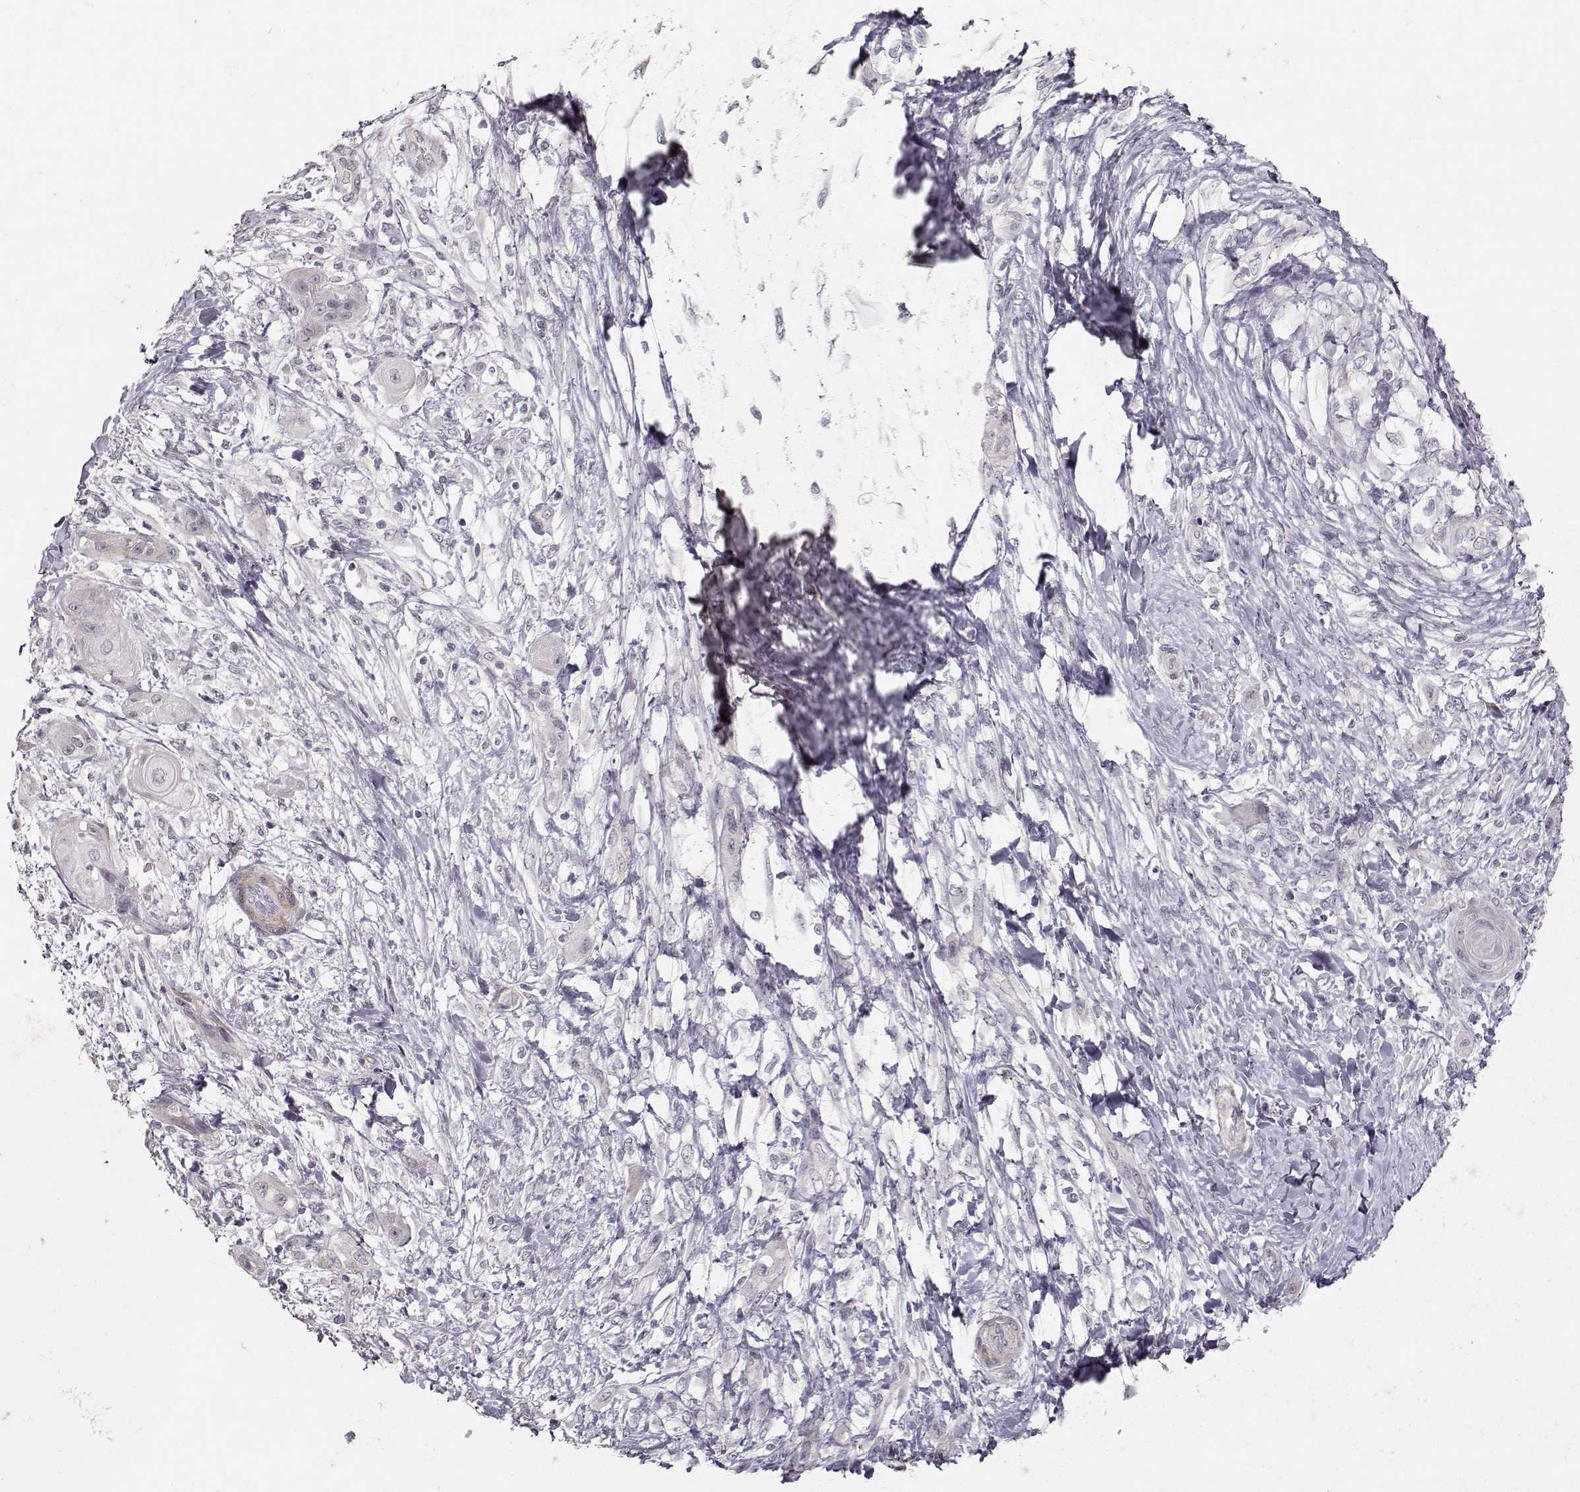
{"staining": {"intensity": "negative", "quantity": "none", "location": "none"}, "tissue": "skin cancer", "cell_type": "Tumor cells", "image_type": "cancer", "snomed": [{"axis": "morphology", "description": "Squamous cell carcinoma, NOS"}, {"axis": "topography", "description": "Skin"}], "caption": "High magnification brightfield microscopy of squamous cell carcinoma (skin) stained with DAB (brown) and counterstained with hematoxylin (blue): tumor cells show no significant positivity.", "gene": "LAMA5", "patient": {"sex": "male", "age": 62}}